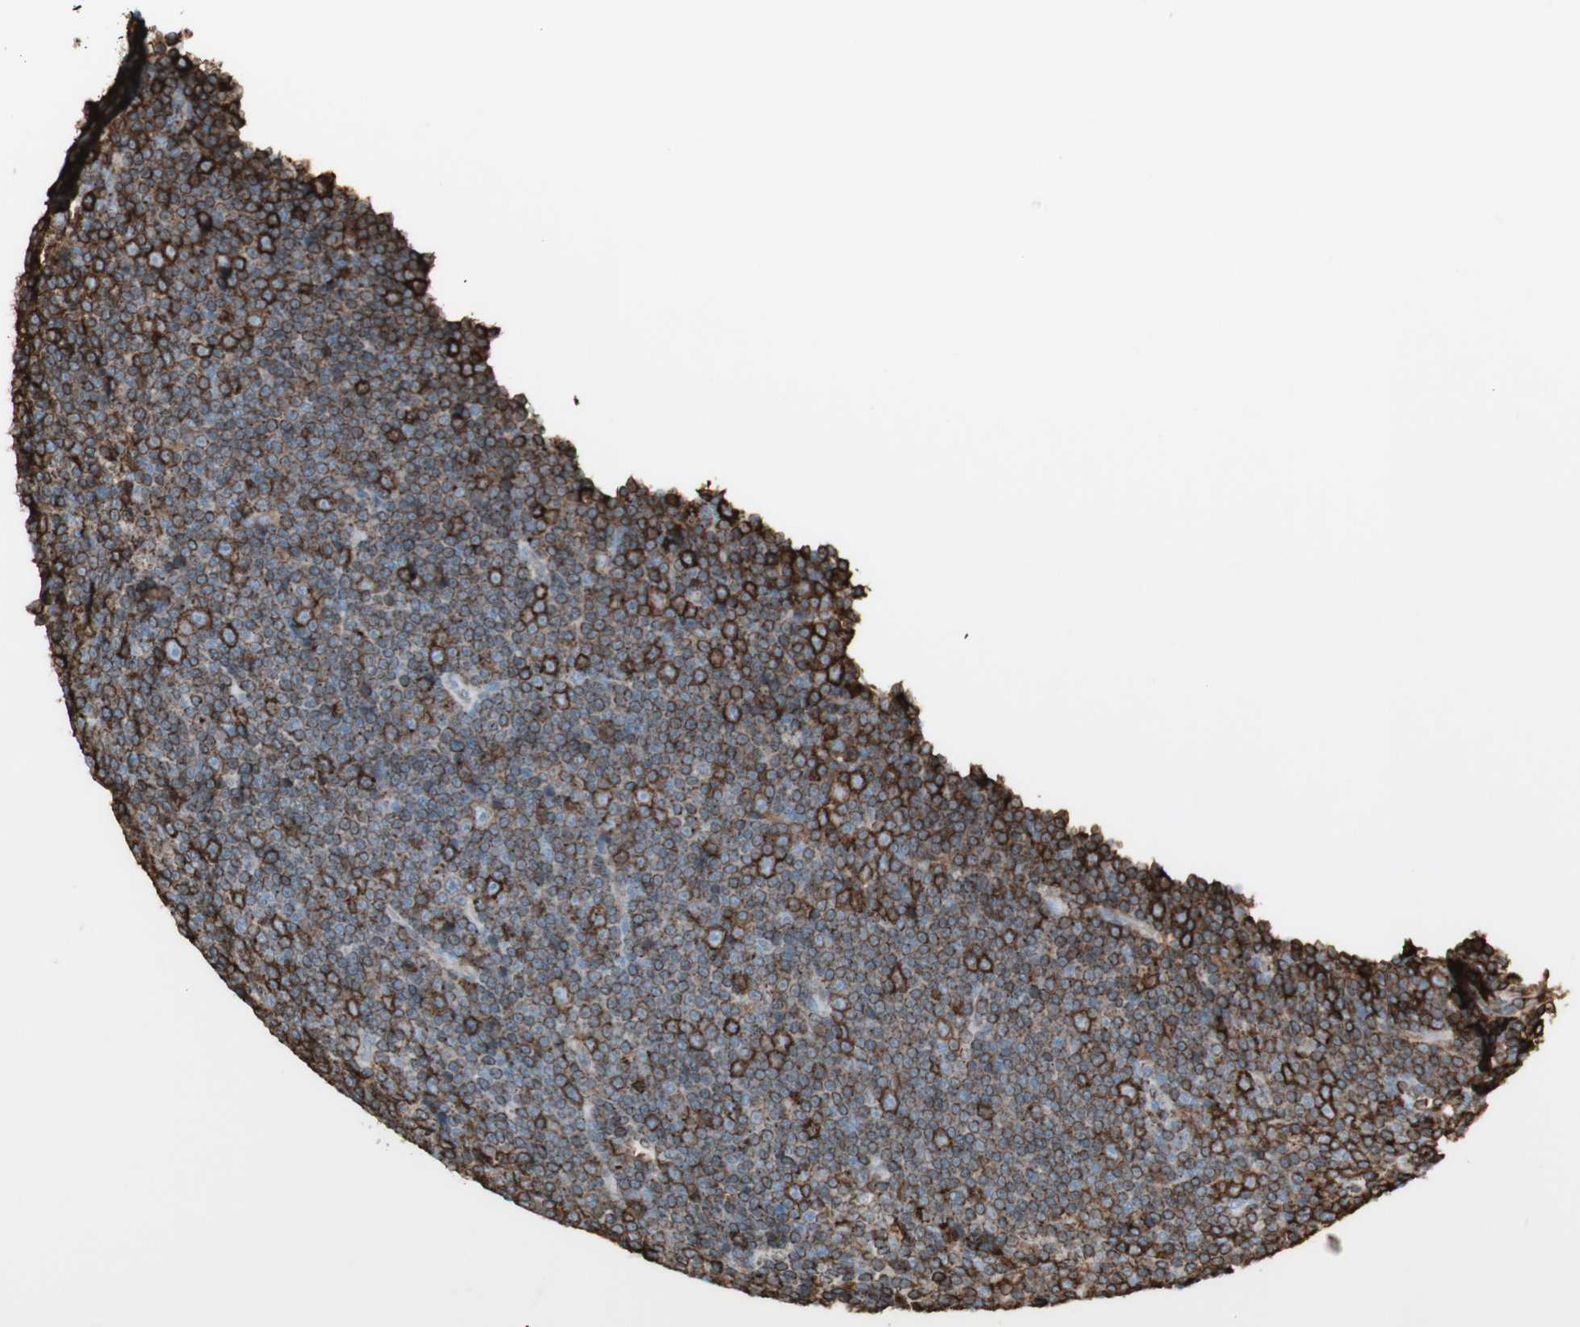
{"staining": {"intensity": "moderate", "quantity": ">75%", "location": "cytoplasmic/membranous"}, "tissue": "lymphoma", "cell_type": "Tumor cells", "image_type": "cancer", "snomed": [{"axis": "morphology", "description": "Malignant lymphoma, non-Hodgkin's type, Low grade"}, {"axis": "topography", "description": "Lymph node"}], "caption": "Immunohistochemistry (DAB (3,3'-diaminobenzidine)) staining of malignant lymphoma, non-Hodgkin's type (low-grade) demonstrates moderate cytoplasmic/membranous protein staining in approximately >75% of tumor cells.", "gene": "HLA-DPB1", "patient": {"sex": "female", "age": 67}}